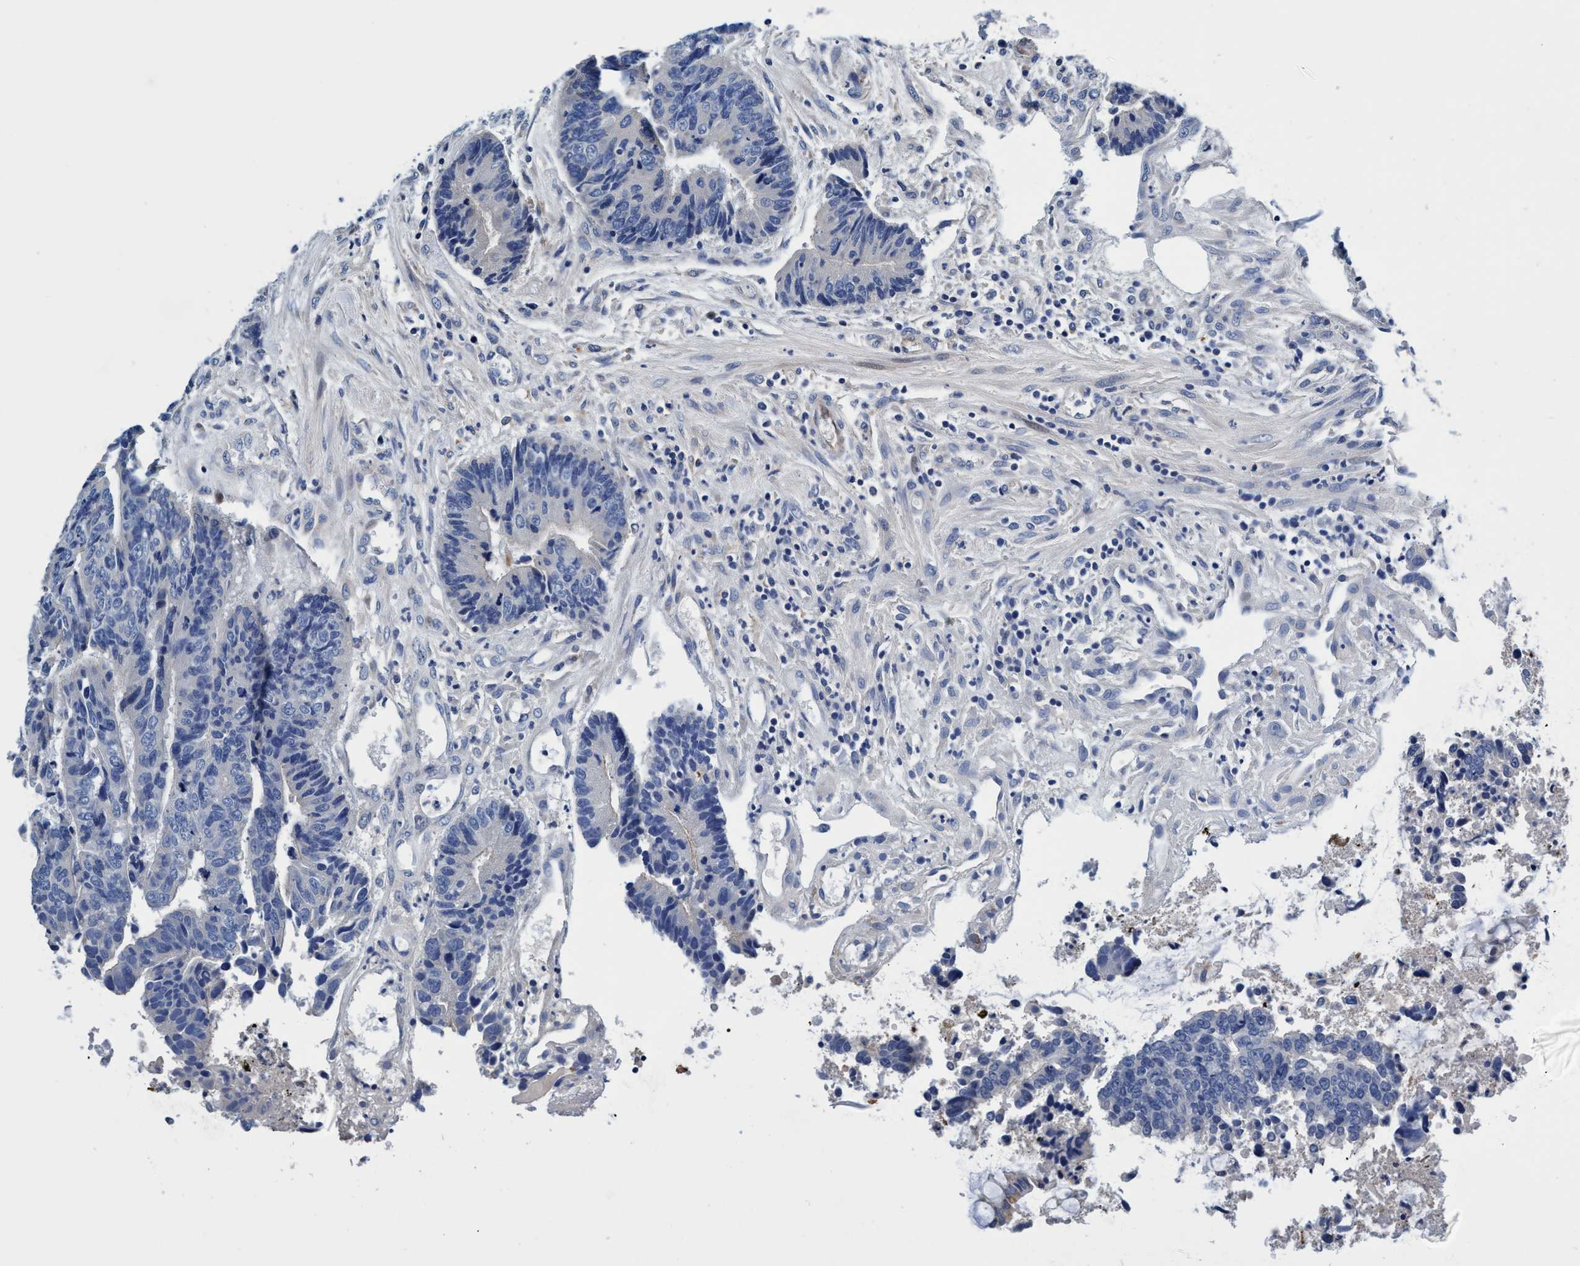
{"staining": {"intensity": "negative", "quantity": "none", "location": "none"}, "tissue": "colorectal cancer", "cell_type": "Tumor cells", "image_type": "cancer", "snomed": [{"axis": "morphology", "description": "Adenocarcinoma, NOS"}, {"axis": "topography", "description": "Rectum"}], "caption": "Immunohistochemistry of human colorectal cancer (adenocarcinoma) reveals no positivity in tumor cells.", "gene": "UBALD2", "patient": {"sex": "male", "age": 84}}